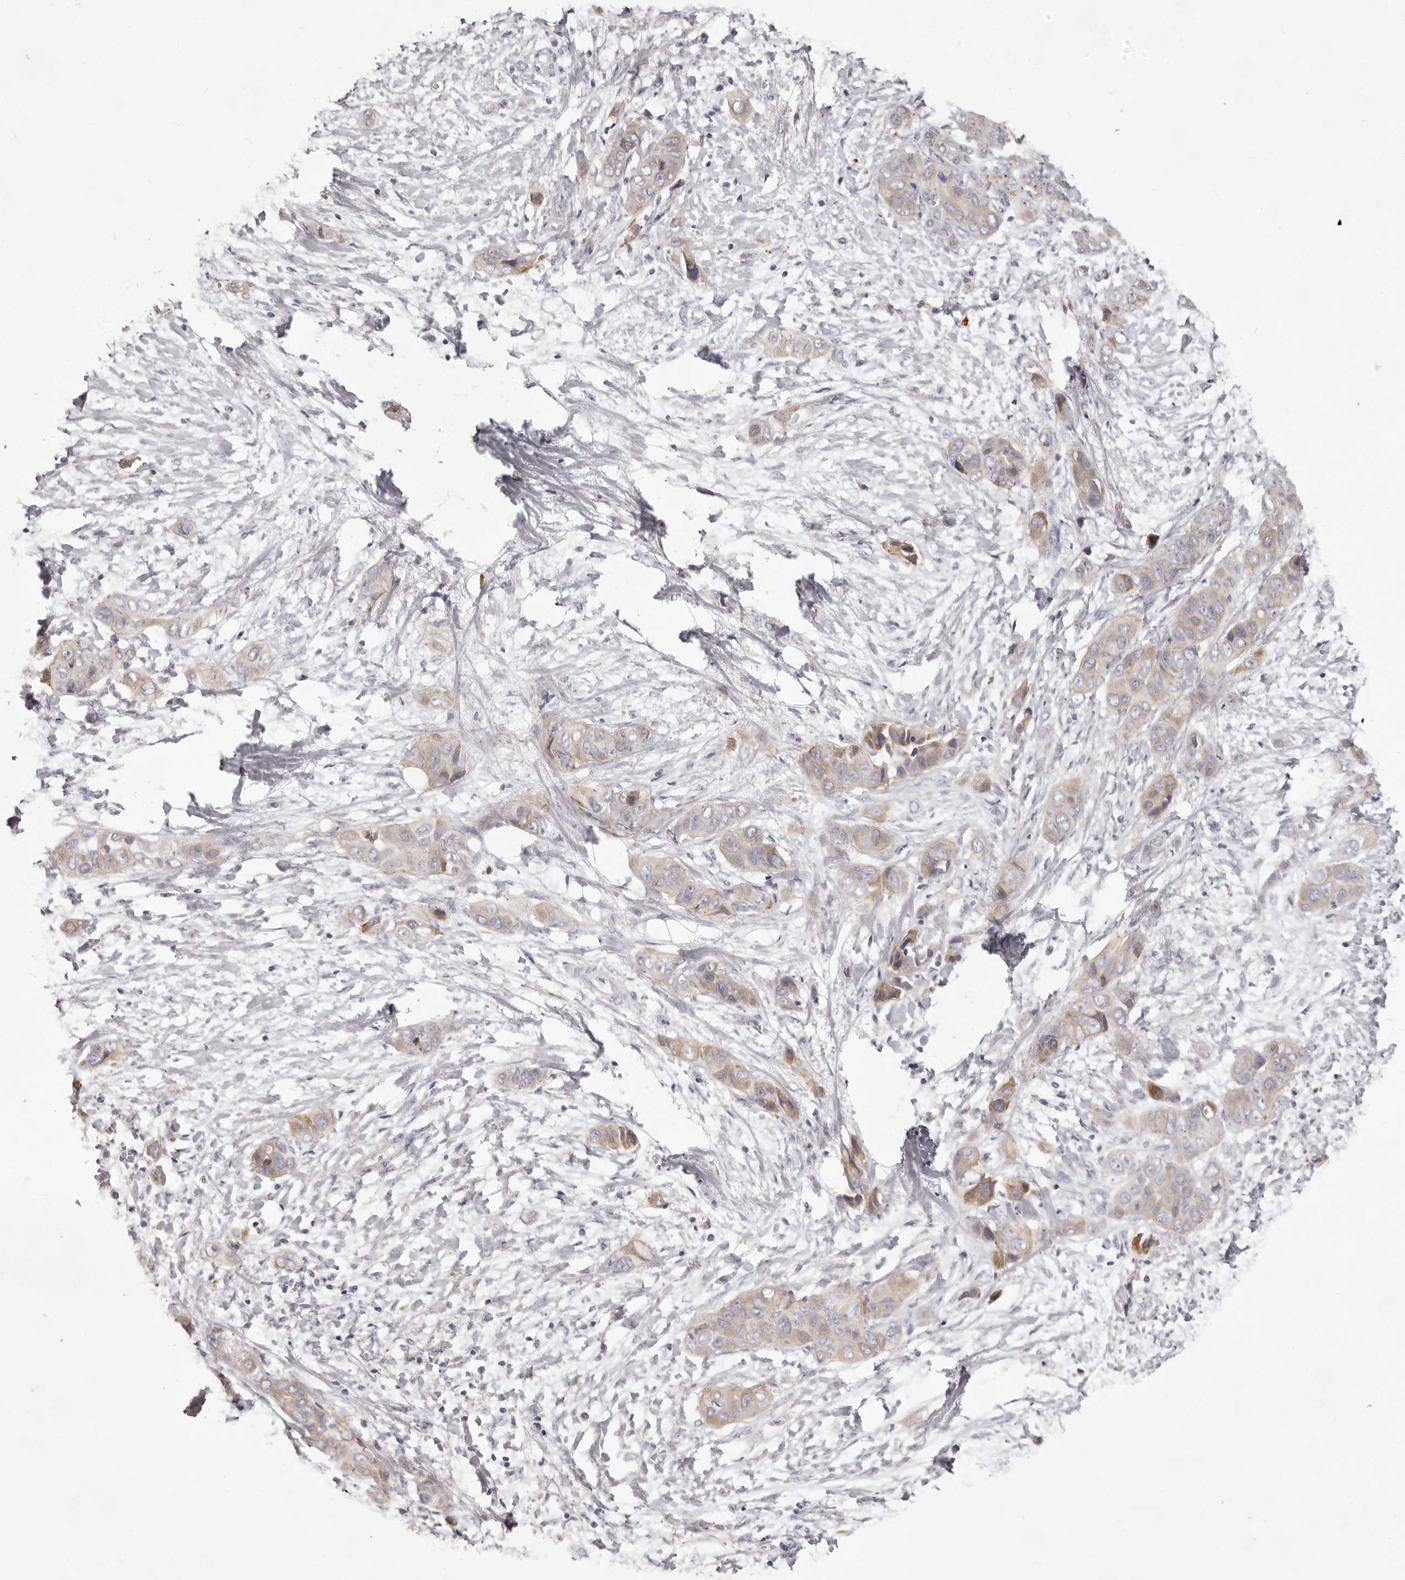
{"staining": {"intensity": "weak", "quantity": ">75%", "location": "cytoplasmic/membranous"}, "tissue": "liver cancer", "cell_type": "Tumor cells", "image_type": "cancer", "snomed": [{"axis": "morphology", "description": "Cholangiocarcinoma"}, {"axis": "topography", "description": "Liver"}], "caption": "Weak cytoplasmic/membranous expression is present in approximately >75% of tumor cells in liver cancer.", "gene": "GARNL3", "patient": {"sex": "female", "age": 52}}